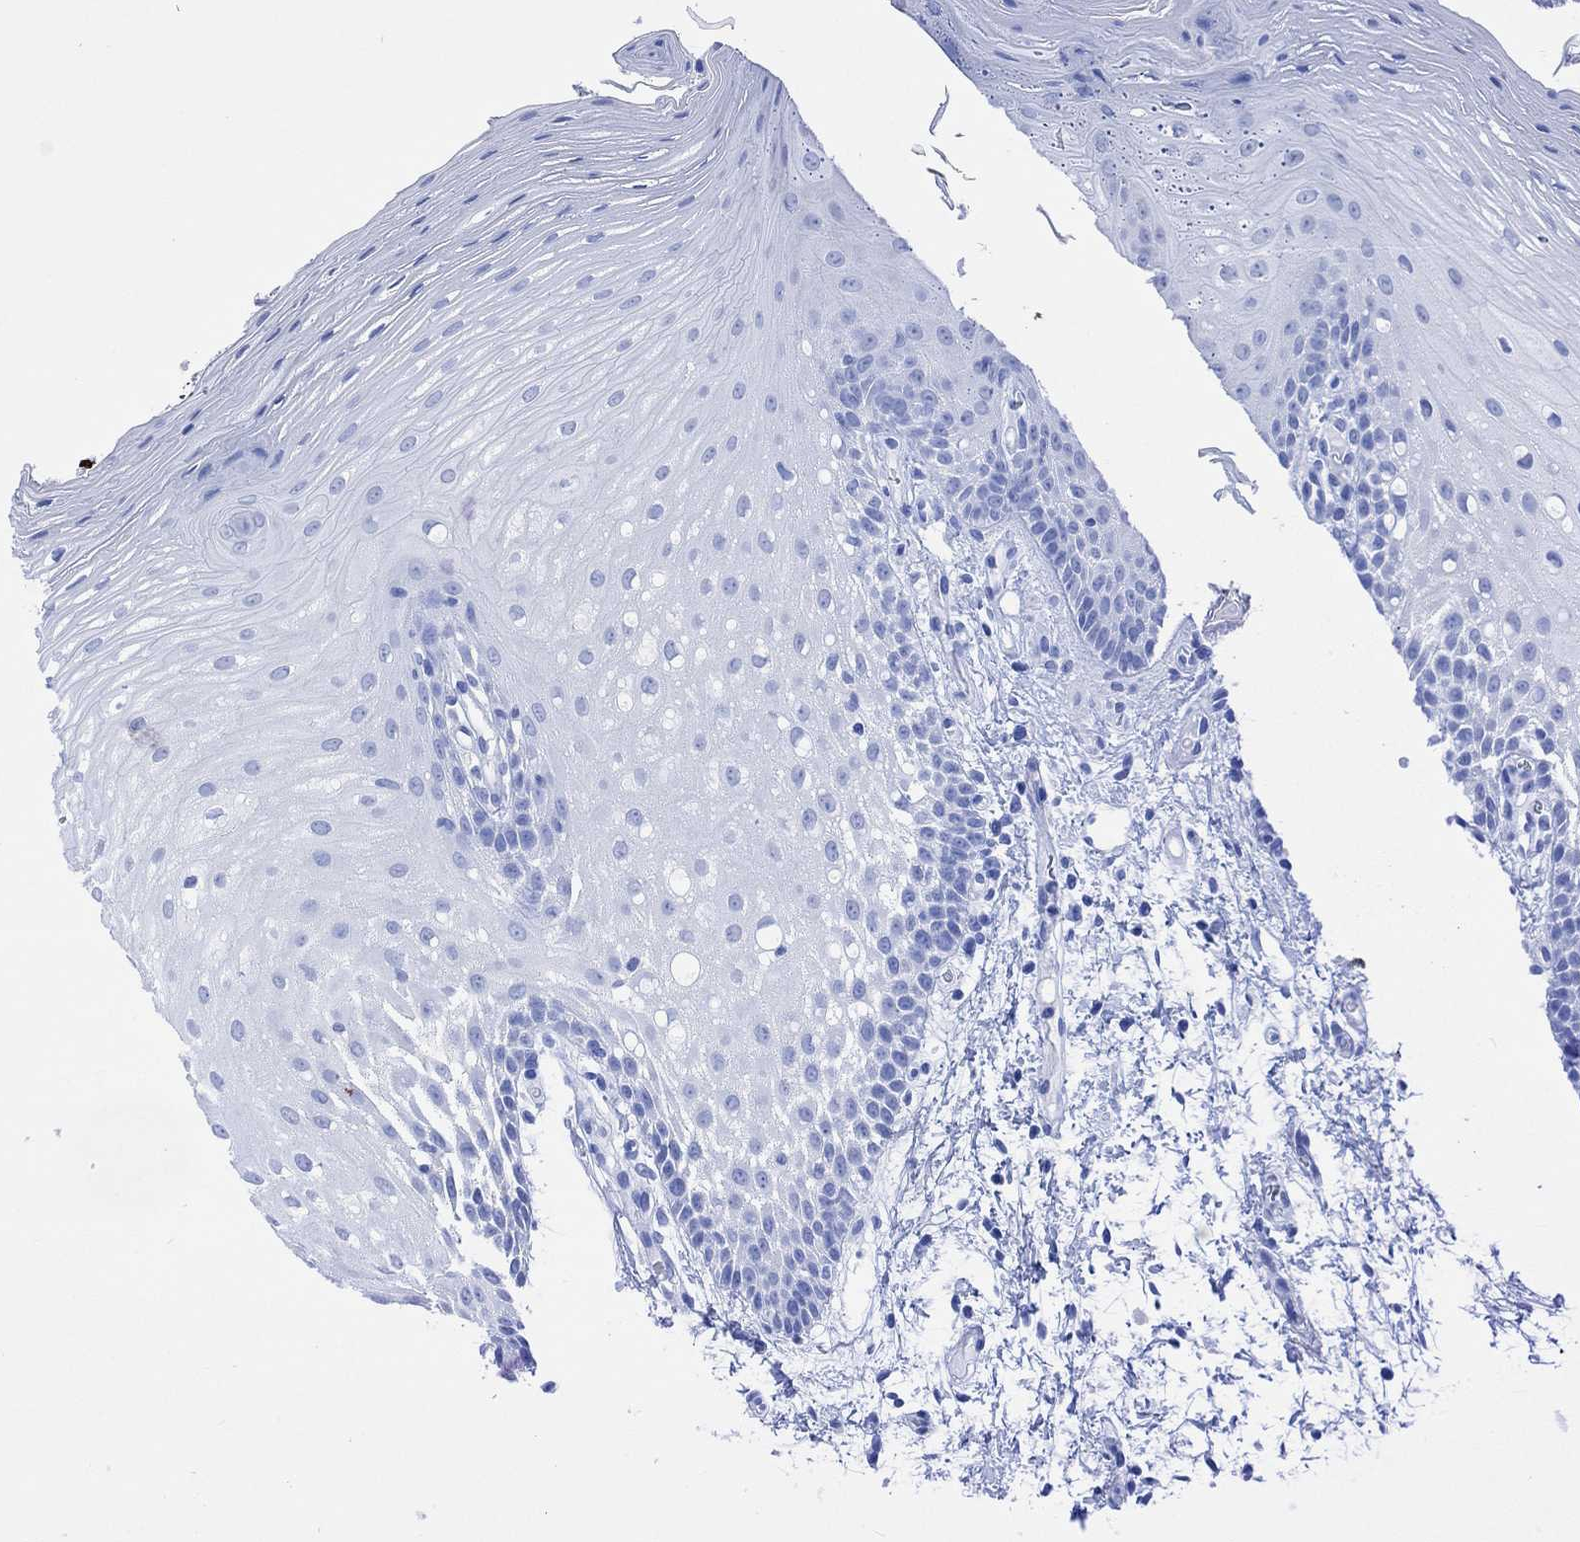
{"staining": {"intensity": "negative", "quantity": "none", "location": "none"}, "tissue": "oral mucosa", "cell_type": "Squamous epithelial cells", "image_type": "normal", "snomed": [{"axis": "morphology", "description": "Normal tissue, NOS"}, {"axis": "morphology", "description": "Squamous cell carcinoma, NOS"}, {"axis": "topography", "description": "Oral tissue"}, {"axis": "topography", "description": "Head-Neck"}], "caption": "The histopathology image shows no significant staining in squamous epithelial cells of oral mucosa. (Stains: DAB (3,3'-diaminobenzidine) immunohistochemistry with hematoxylin counter stain, Microscopy: brightfield microscopy at high magnification).", "gene": "CELF4", "patient": {"sex": "male", "age": 69}}